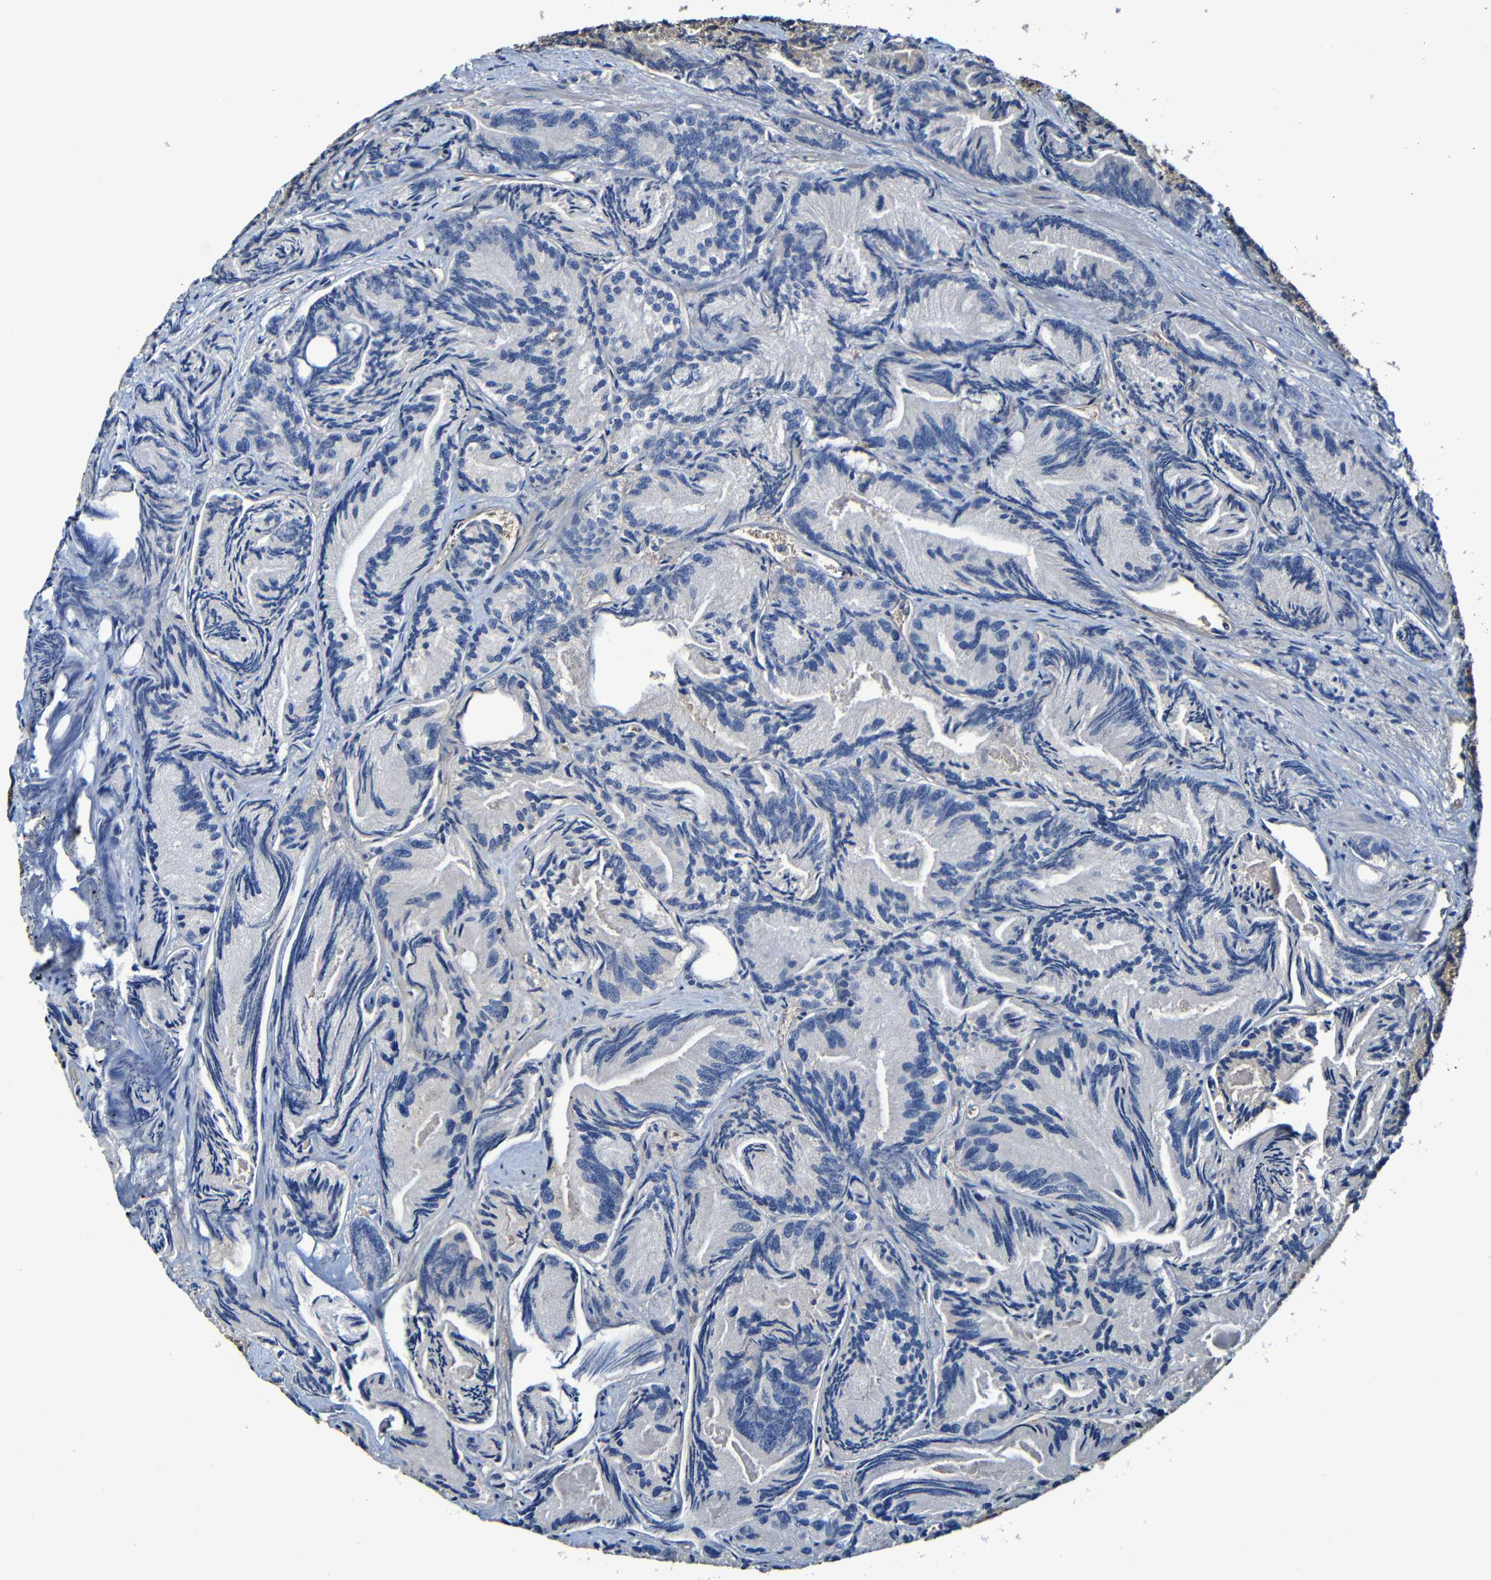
{"staining": {"intensity": "moderate", "quantity": "25%-75%", "location": "cytoplasmic/membranous"}, "tissue": "prostate cancer", "cell_type": "Tumor cells", "image_type": "cancer", "snomed": [{"axis": "morphology", "description": "Adenocarcinoma, Low grade"}, {"axis": "topography", "description": "Prostate"}], "caption": "This micrograph demonstrates low-grade adenocarcinoma (prostate) stained with IHC to label a protein in brown. The cytoplasmic/membranous of tumor cells show moderate positivity for the protein. Nuclei are counter-stained blue.", "gene": "ADAM15", "patient": {"sex": "male", "age": 89}}